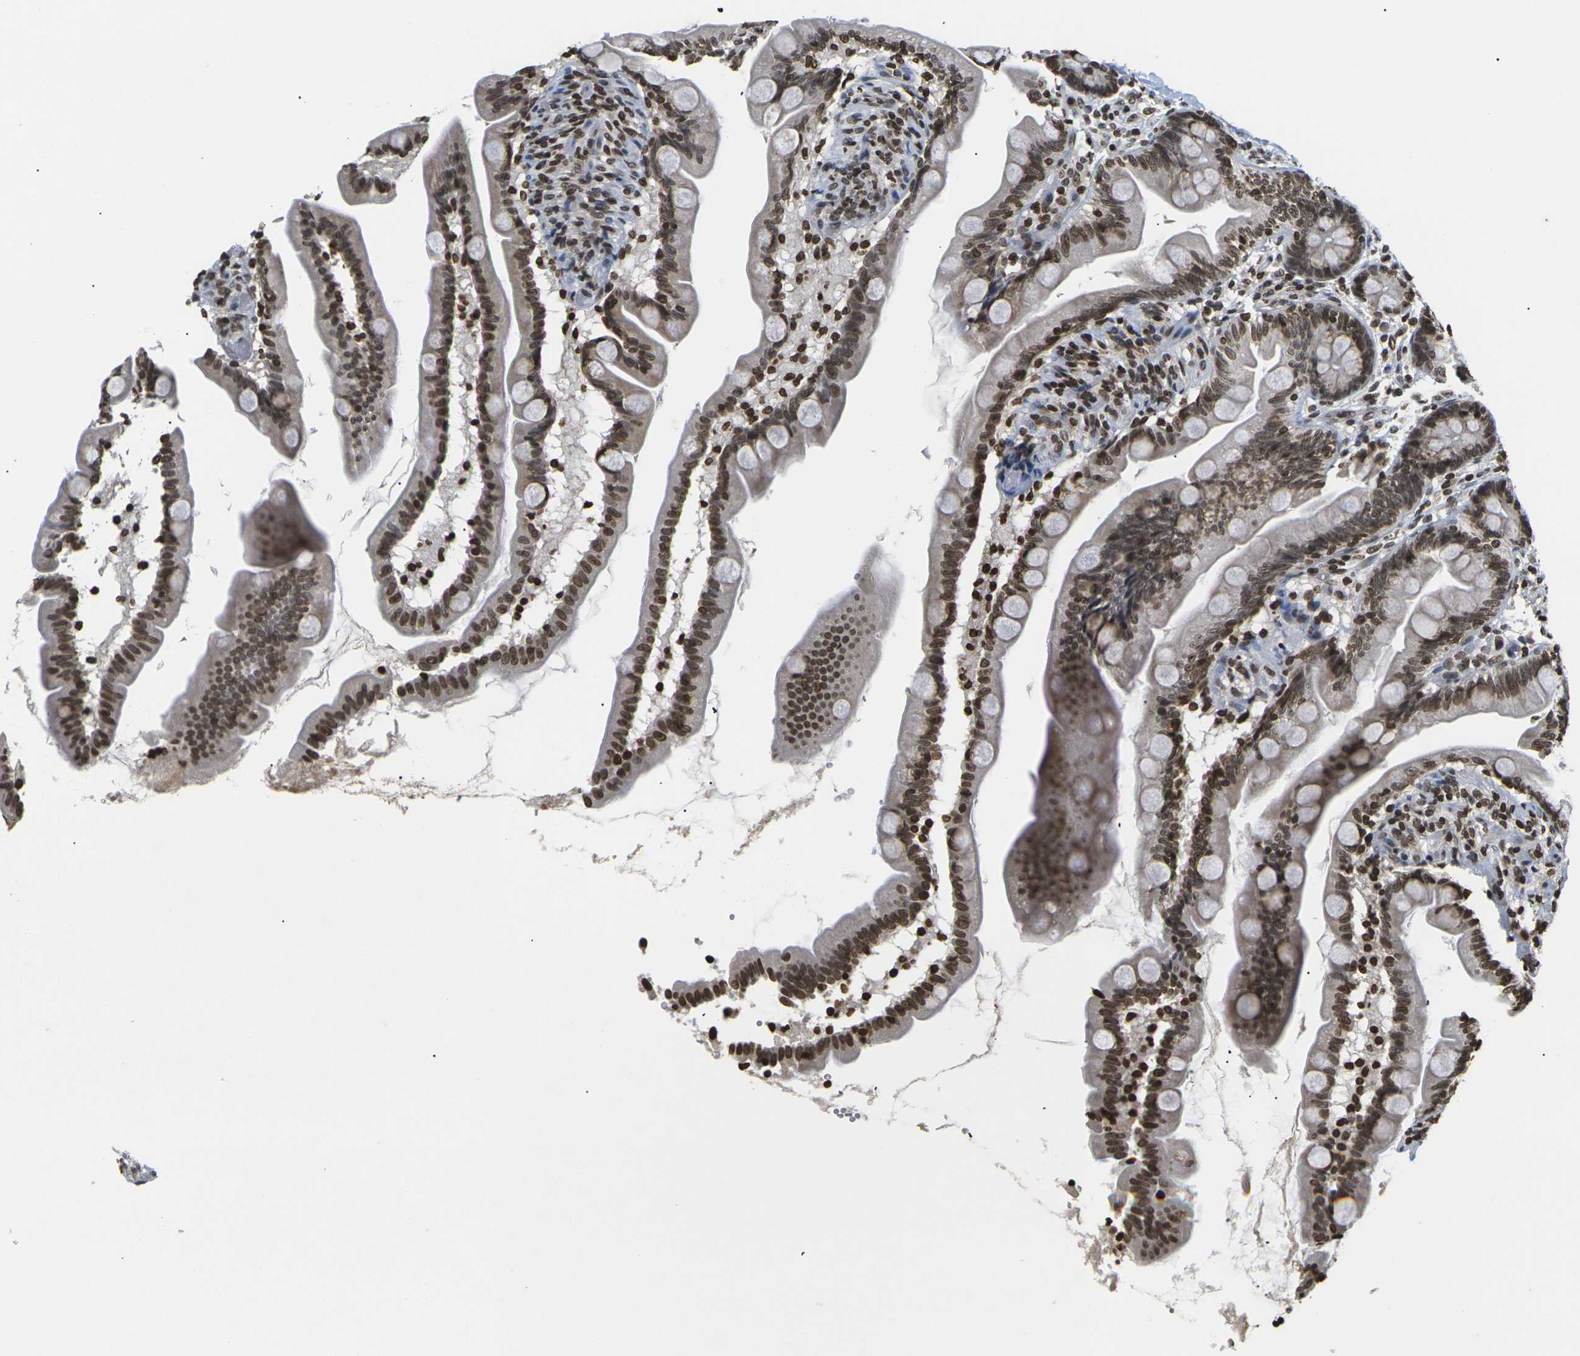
{"staining": {"intensity": "strong", "quantity": ">75%", "location": "cytoplasmic/membranous,nuclear"}, "tissue": "small intestine", "cell_type": "Glandular cells", "image_type": "normal", "snomed": [{"axis": "morphology", "description": "Normal tissue, NOS"}, {"axis": "topography", "description": "Small intestine"}], "caption": "A brown stain highlights strong cytoplasmic/membranous,nuclear positivity of a protein in glandular cells of unremarkable small intestine.", "gene": "ETV5", "patient": {"sex": "female", "age": 56}}